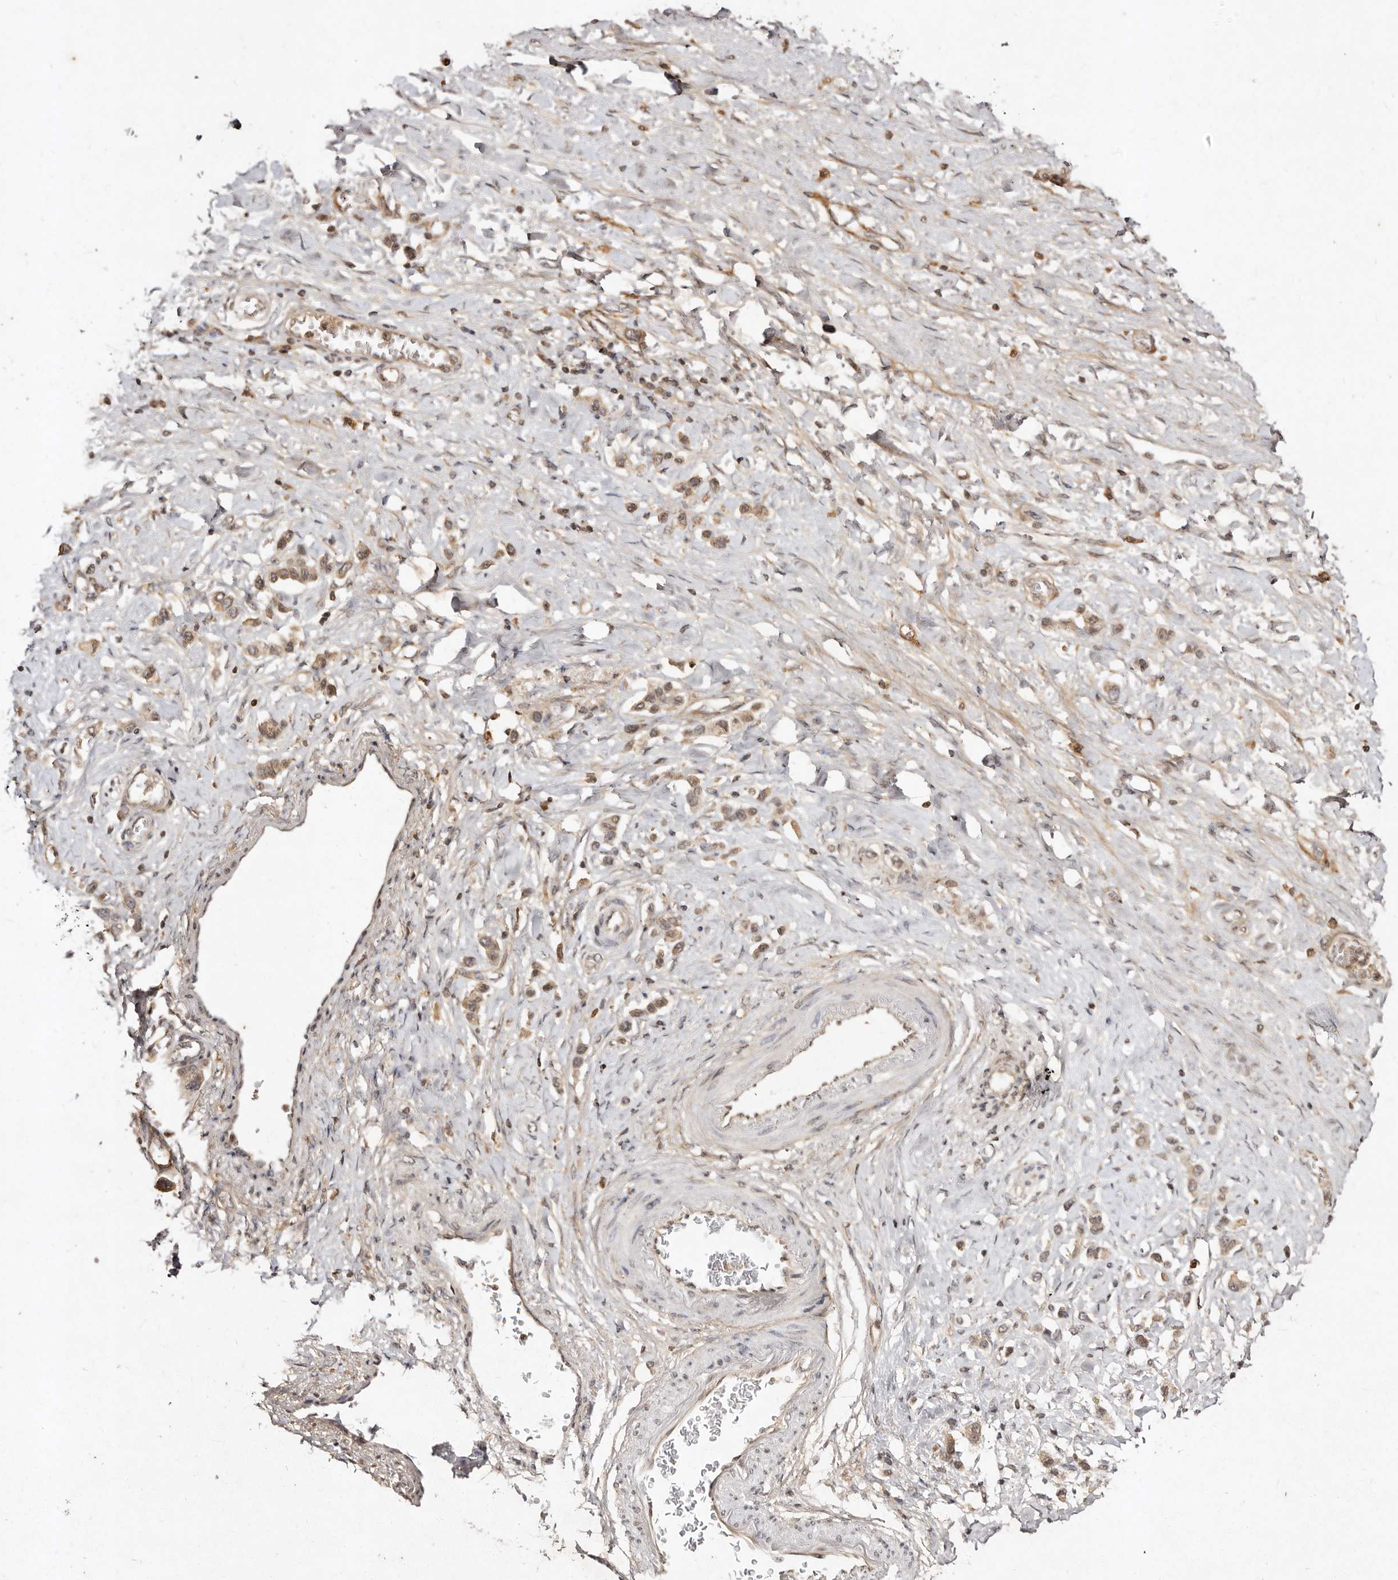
{"staining": {"intensity": "weak", "quantity": ">75%", "location": "cytoplasmic/membranous"}, "tissue": "stomach cancer", "cell_type": "Tumor cells", "image_type": "cancer", "snomed": [{"axis": "morphology", "description": "Adenocarcinoma, NOS"}, {"axis": "topography", "description": "Stomach"}], "caption": "Protein expression analysis of stomach cancer reveals weak cytoplasmic/membranous positivity in about >75% of tumor cells.", "gene": "LCORL", "patient": {"sex": "female", "age": 65}}